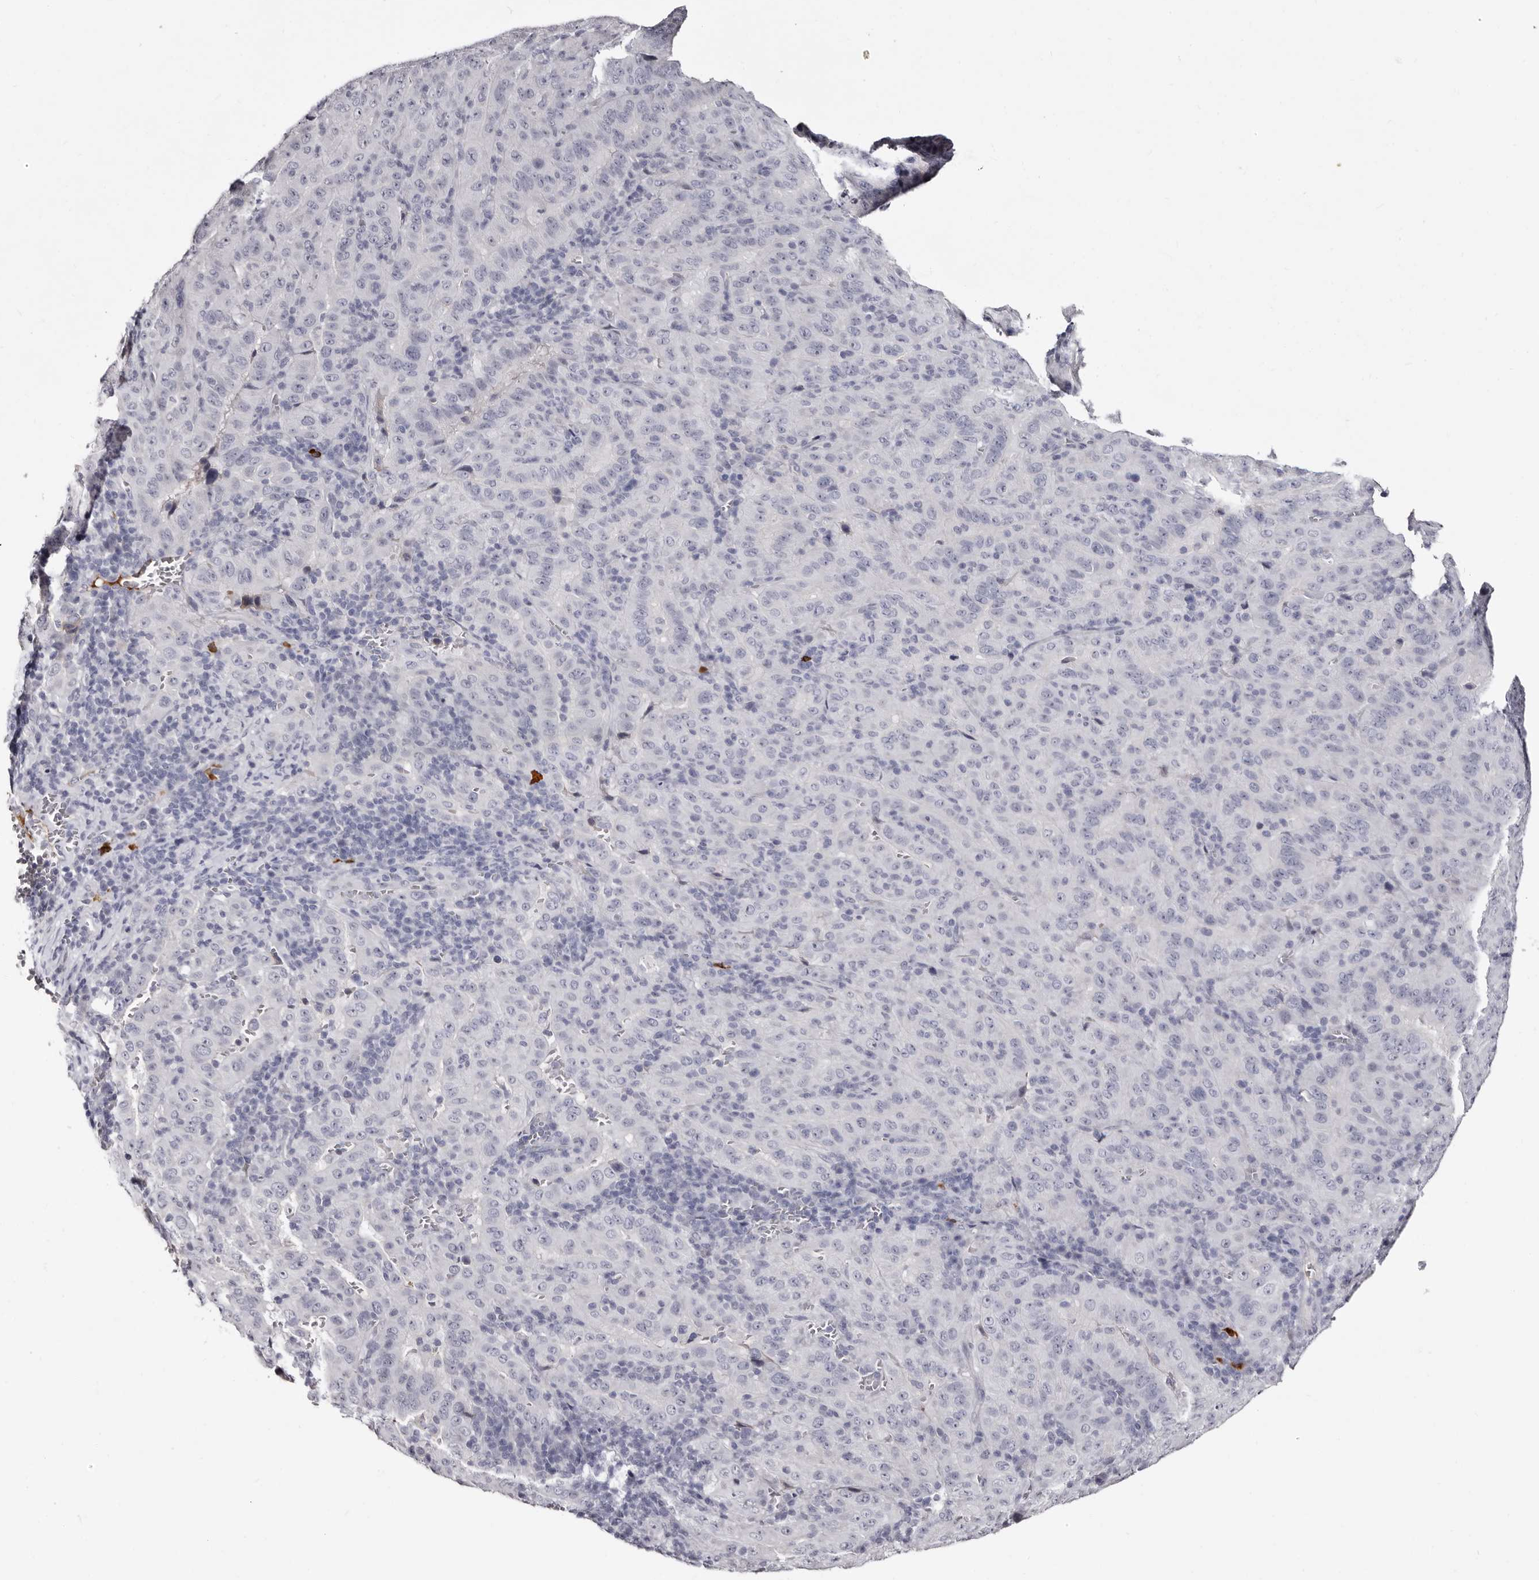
{"staining": {"intensity": "negative", "quantity": "none", "location": "none"}, "tissue": "pancreatic cancer", "cell_type": "Tumor cells", "image_type": "cancer", "snomed": [{"axis": "morphology", "description": "Adenocarcinoma, NOS"}, {"axis": "topography", "description": "Pancreas"}], "caption": "DAB immunohistochemical staining of human adenocarcinoma (pancreatic) shows no significant expression in tumor cells. (Brightfield microscopy of DAB immunohistochemistry at high magnification).", "gene": "TBC1D22B", "patient": {"sex": "male", "age": 63}}